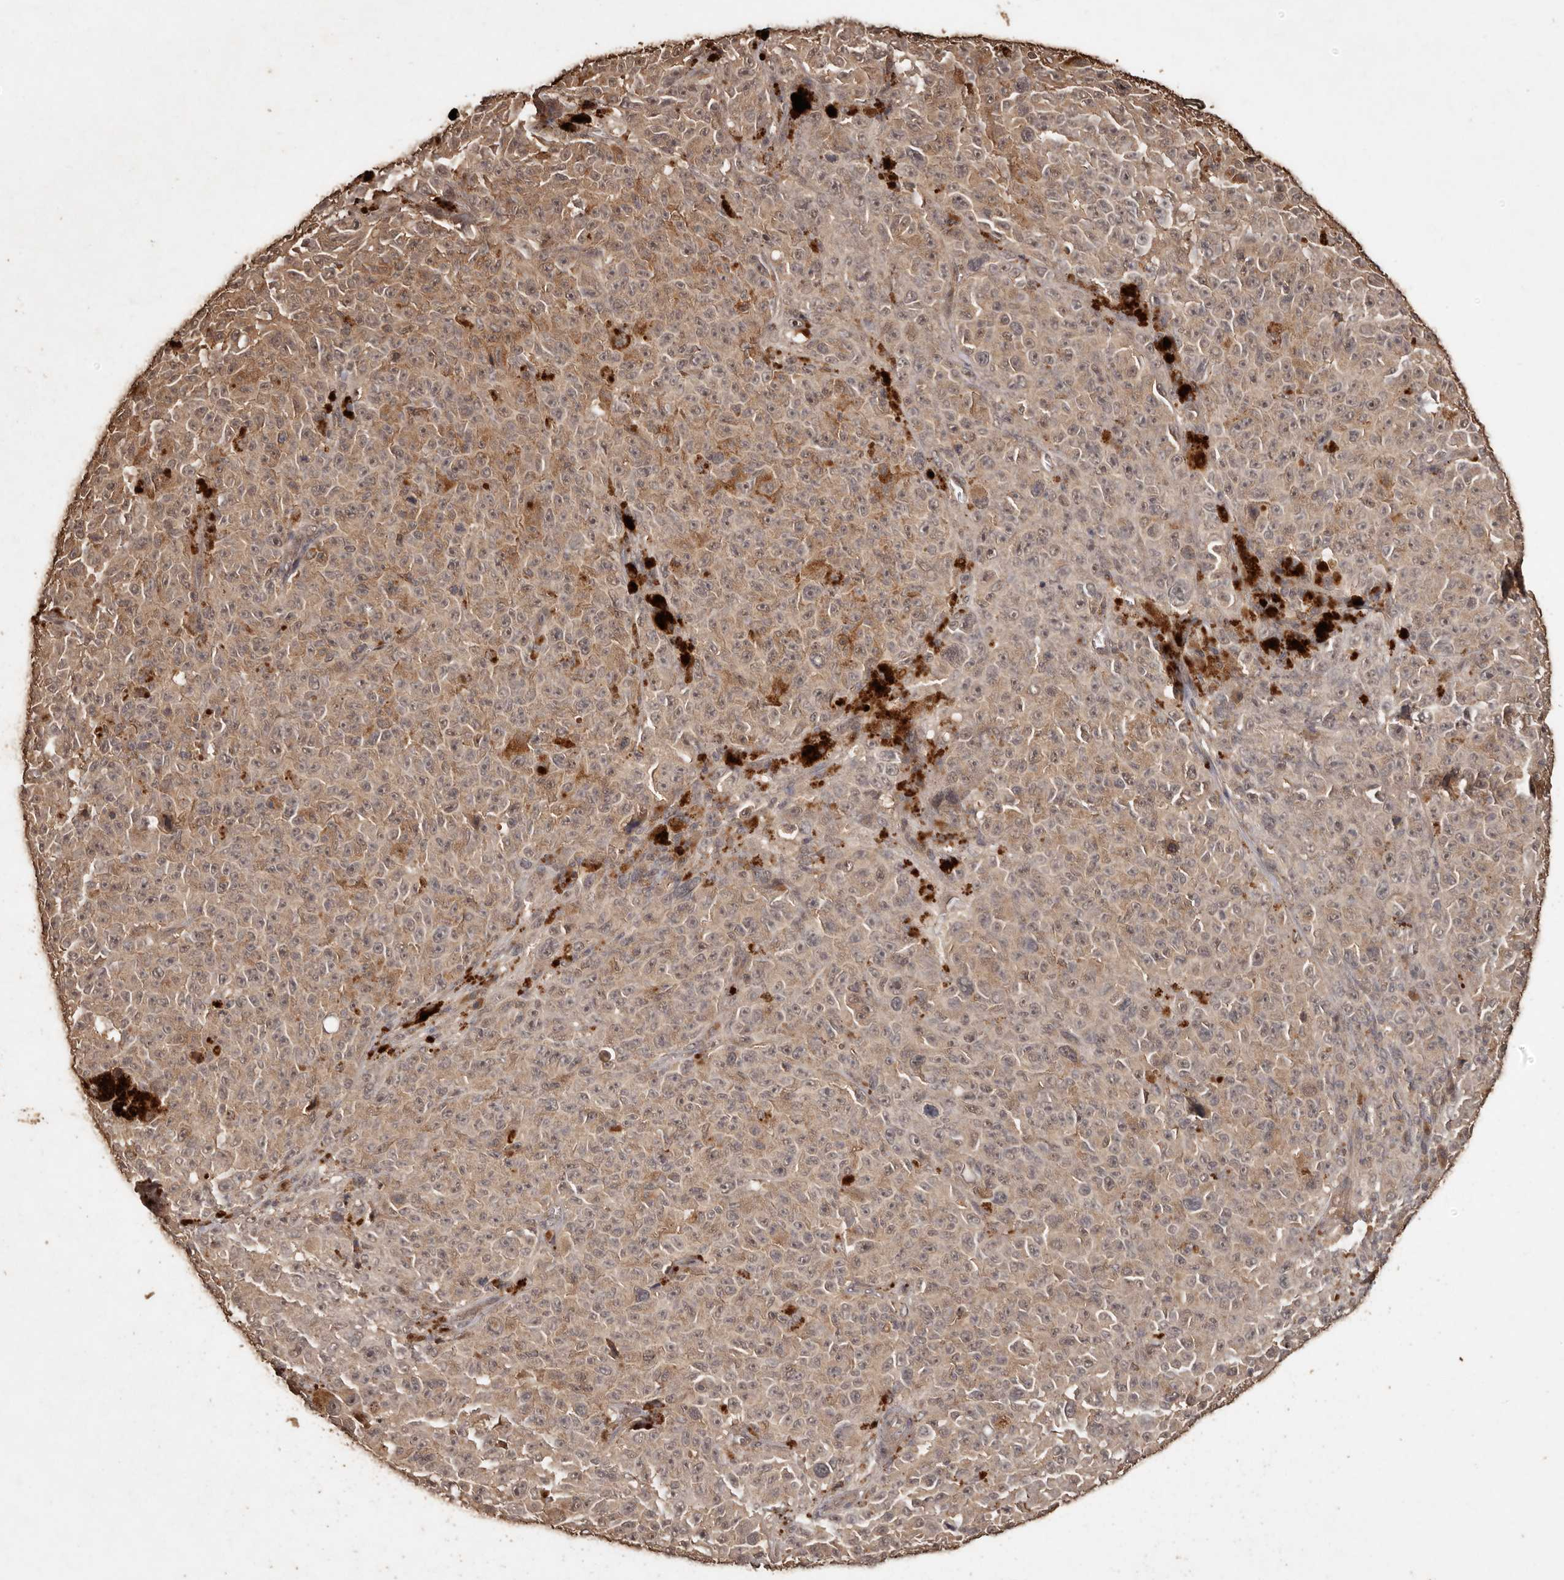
{"staining": {"intensity": "weak", "quantity": ">75%", "location": "cytoplasmic/membranous"}, "tissue": "melanoma", "cell_type": "Tumor cells", "image_type": "cancer", "snomed": [{"axis": "morphology", "description": "Malignant melanoma, NOS"}, {"axis": "topography", "description": "Skin"}], "caption": "Immunohistochemical staining of malignant melanoma shows low levels of weak cytoplasmic/membranous expression in about >75% of tumor cells.", "gene": "PKDCC", "patient": {"sex": "female", "age": 82}}